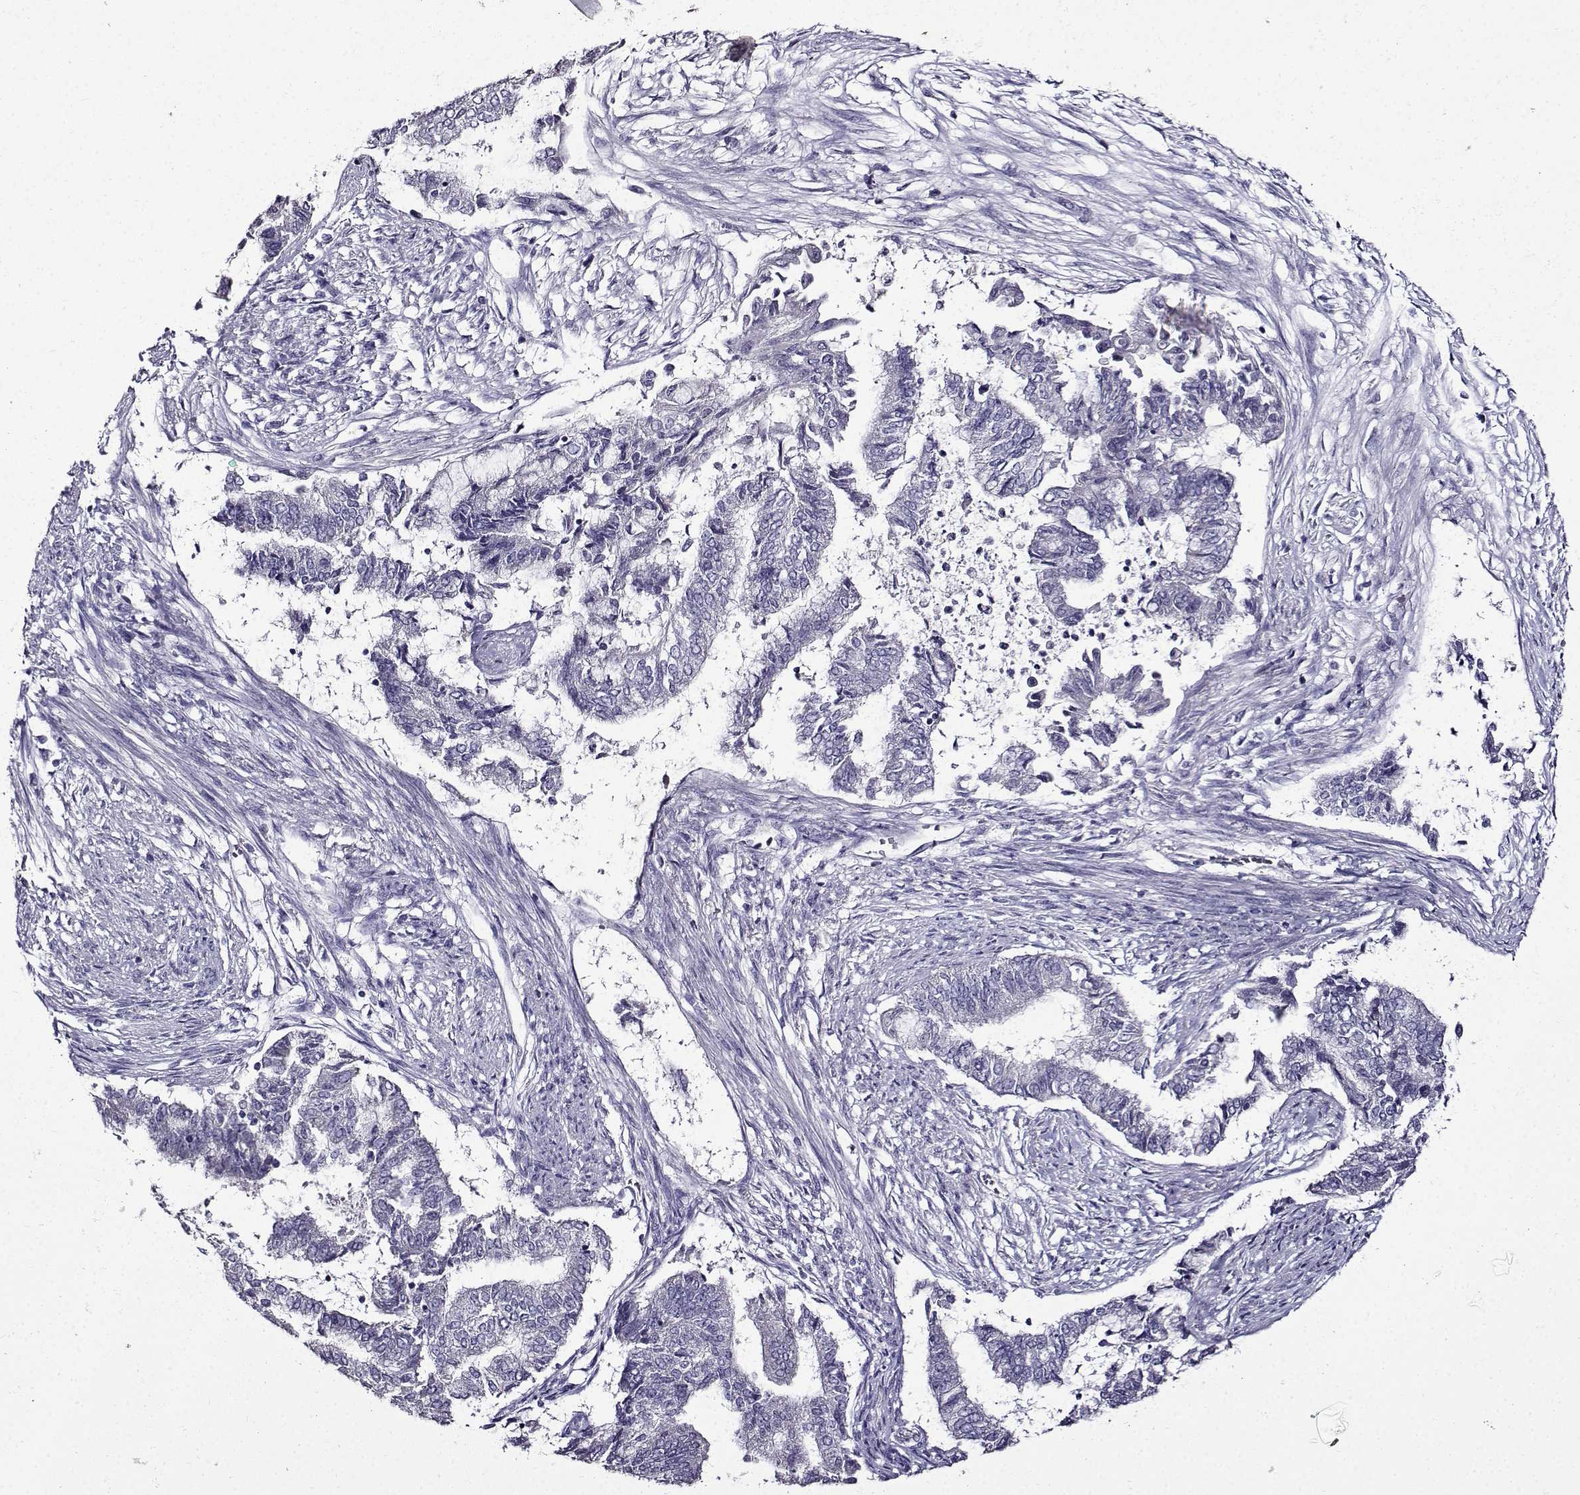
{"staining": {"intensity": "negative", "quantity": "none", "location": "none"}, "tissue": "endometrial cancer", "cell_type": "Tumor cells", "image_type": "cancer", "snomed": [{"axis": "morphology", "description": "Adenocarcinoma, NOS"}, {"axis": "topography", "description": "Endometrium"}], "caption": "This is an immunohistochemistry image of adenocarcinoma (endometrial). There is no staining in tumor cells.", "gene": "TMEM266", "patient": {"sex": "female", "age": 65}}